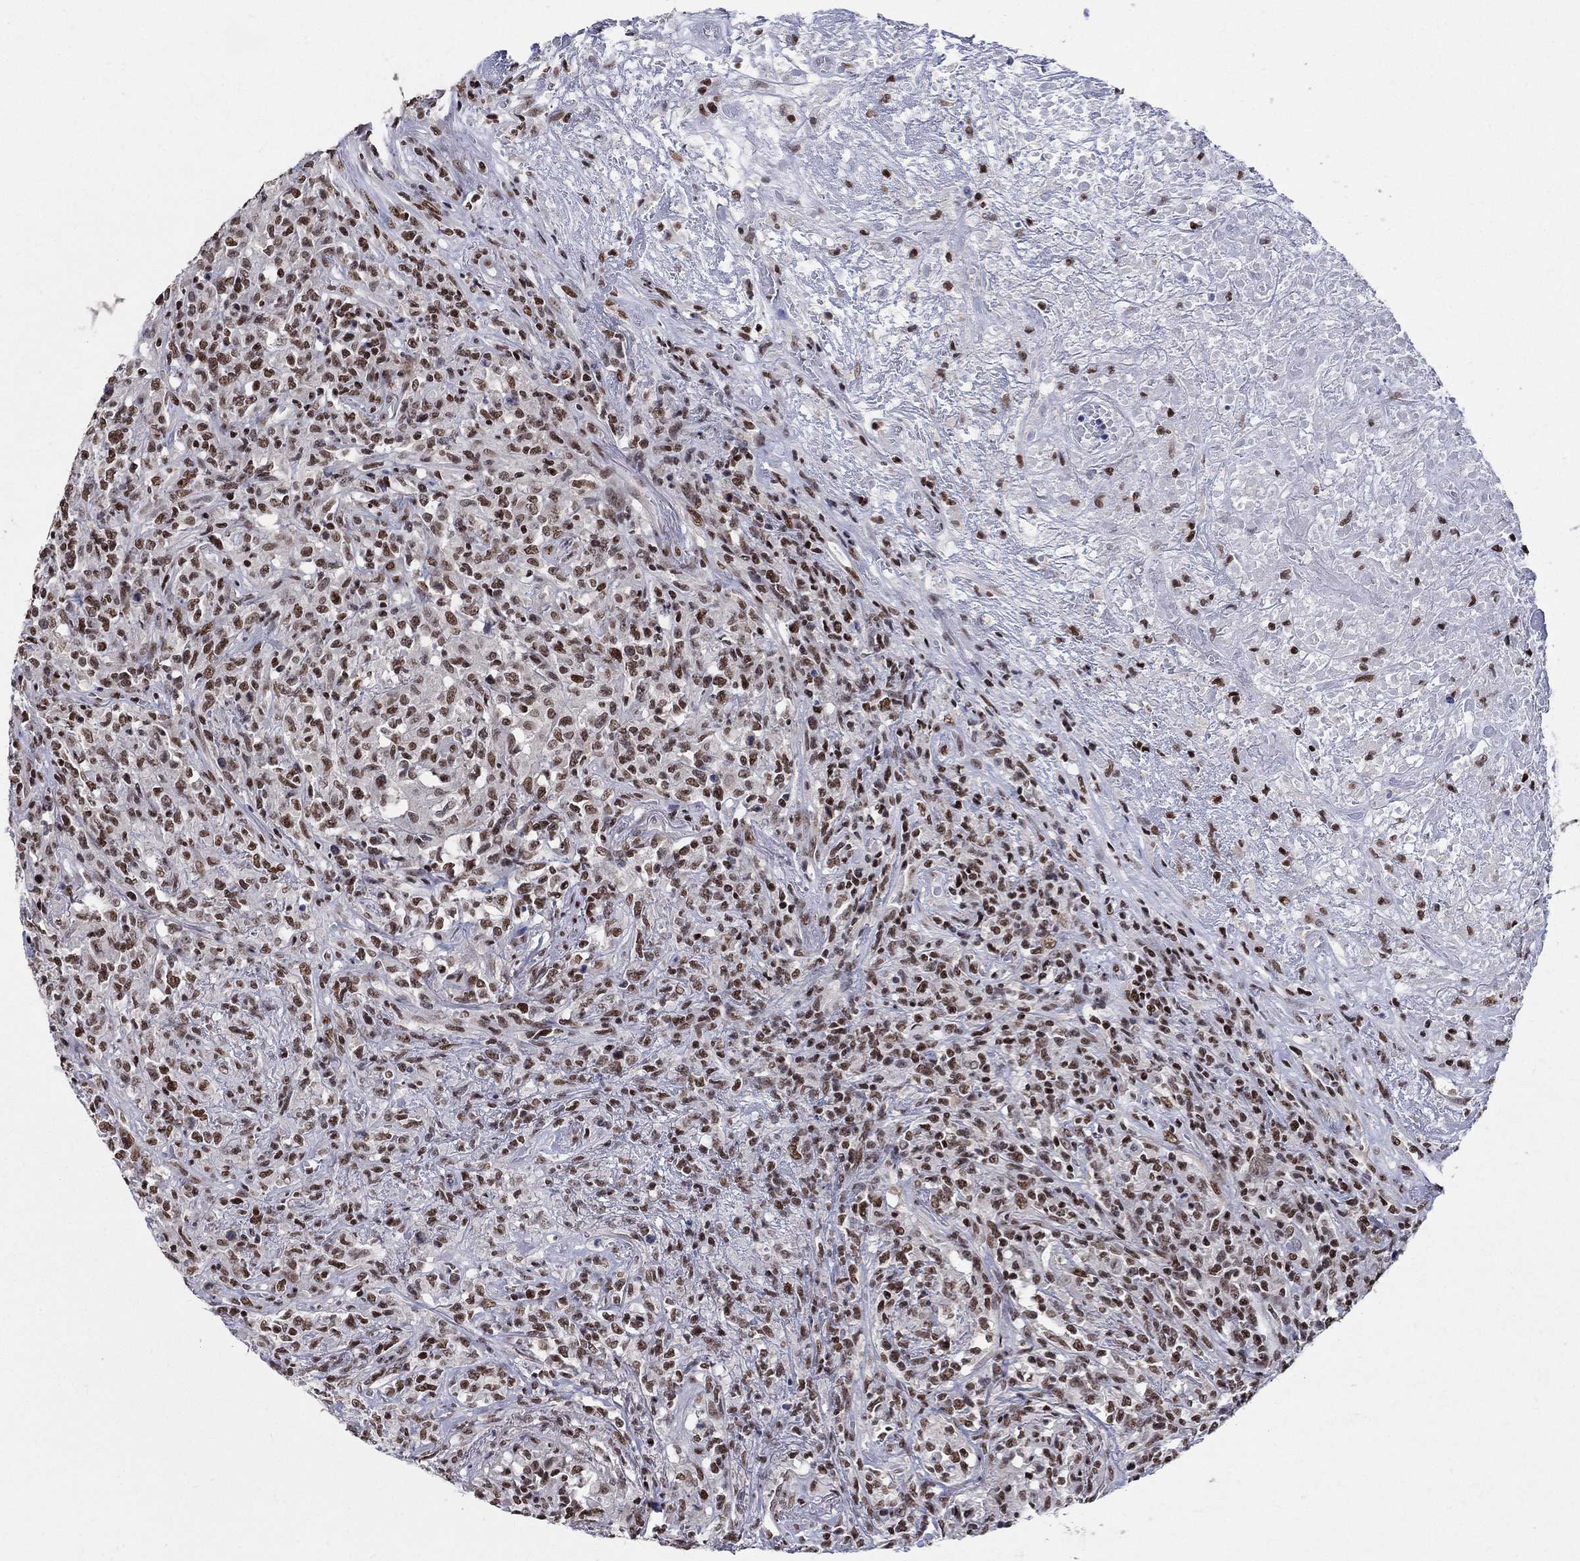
{"staining": {"intensity": "strong", "quantity": "25%-75%", "location": "nuclear"}, "tissue": "lymphoma", "cell_type": "Tumor cells", "image_type": "cancer", "snomed": [{"axis": "morphology", "description": "Malignant lymphoma, non-Hodgkin's type, High grade"}, {"axis": "topography", "description": "Lung"}], "caption": "This is a histology image of immunohistochemistry staining of lymphoma, which shows strong staining in the nuclear of tumor cells.", "gene": "FBXO16", "patient": {"sex": "male", "age": 79}}